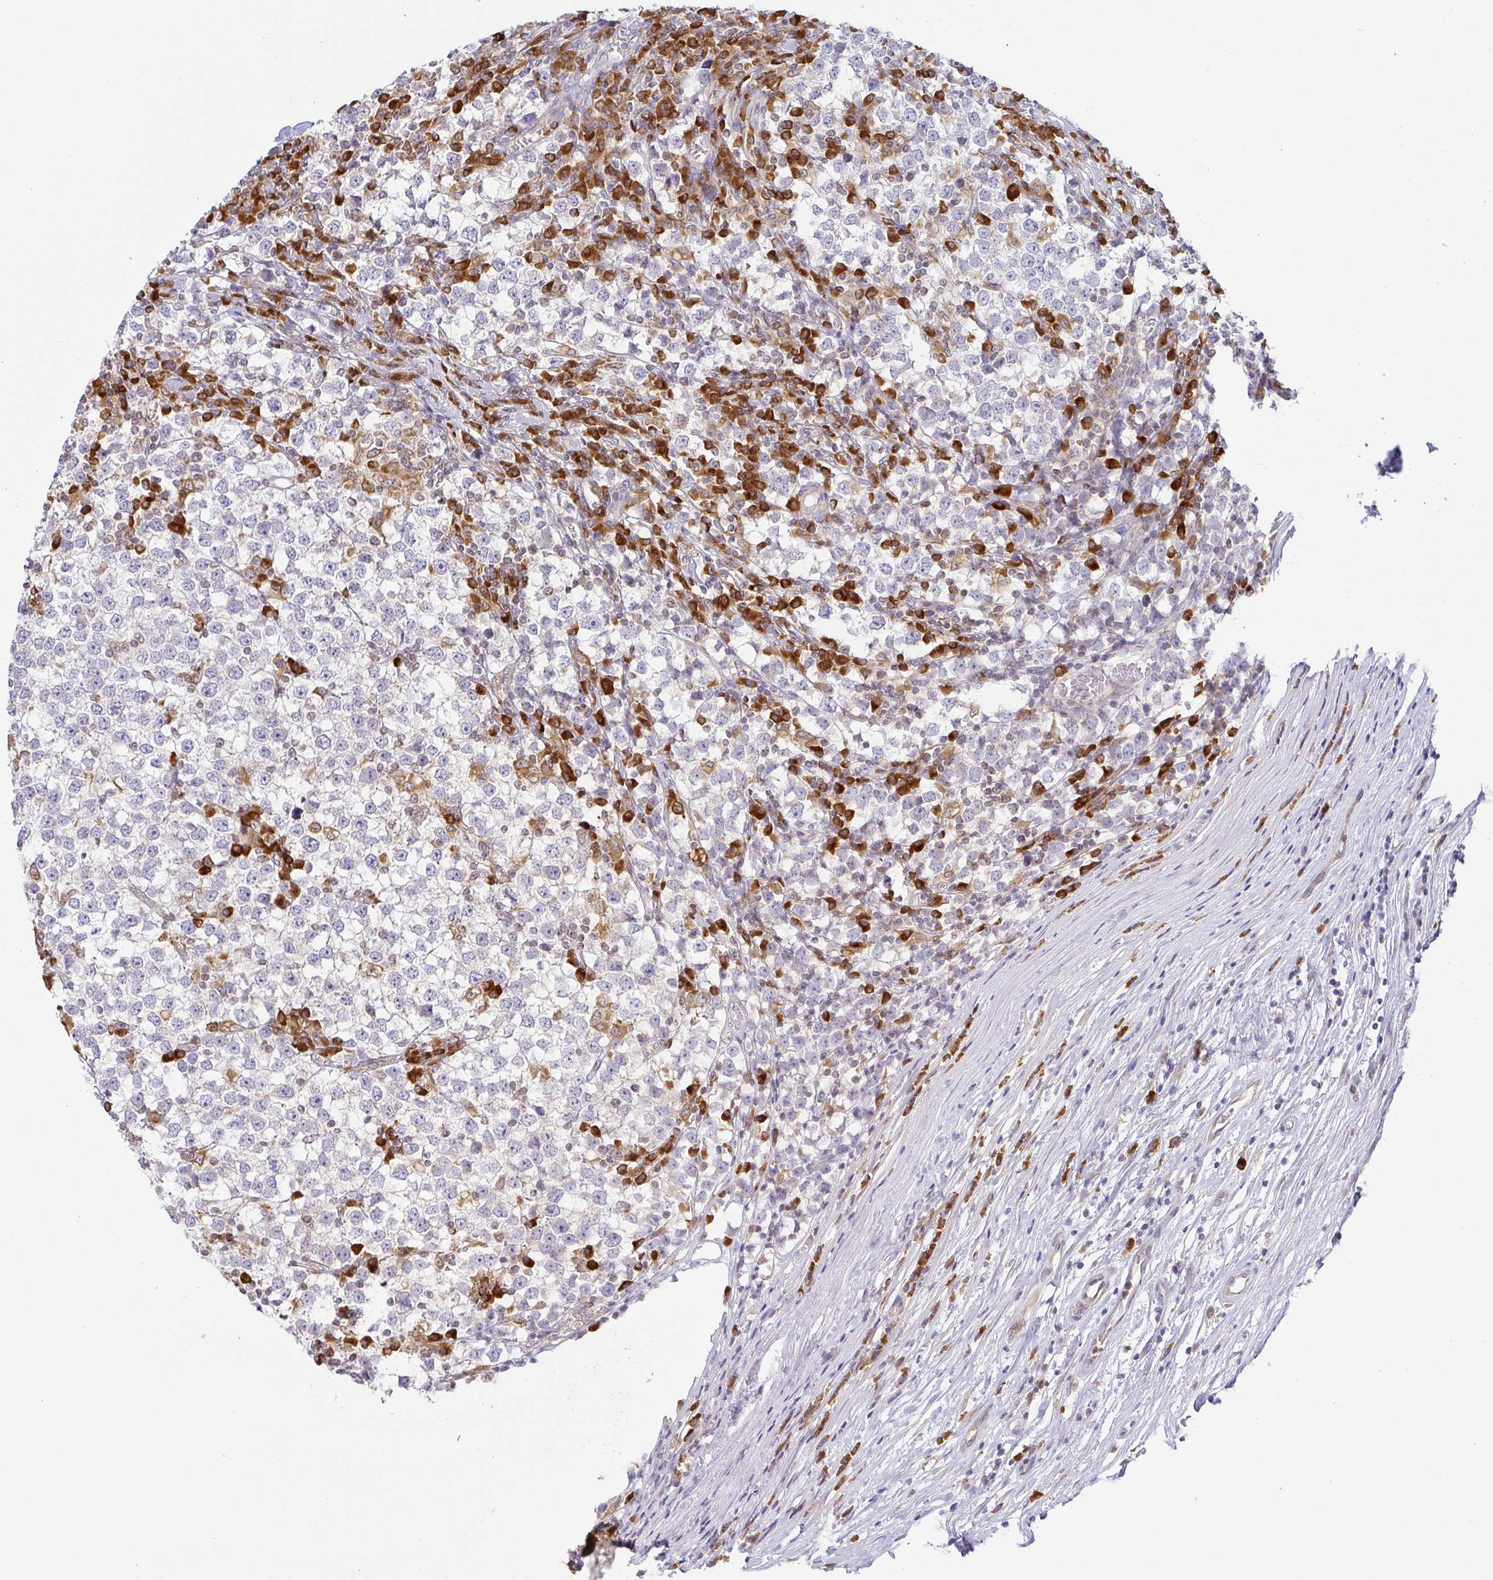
{"staining": {"intensity": "weak", "quantity": "<25%", "location": "cytoplasmic/membranous"}, "tissue": "testis cancer", "cell_type": "Tumor cells", "image_type": "cancer", "snomed": [{"axis": "morphology", "description": "Seminoma, NOS"}, {"axis": "topography", "description": "Testis"}], "caption": "Testis cancer (seminoma) was stained to show a protein in brown. There is no significant staining in tumor cells.", "gene": "DERL2", "patient": {"sex": "male", "age": 65}}